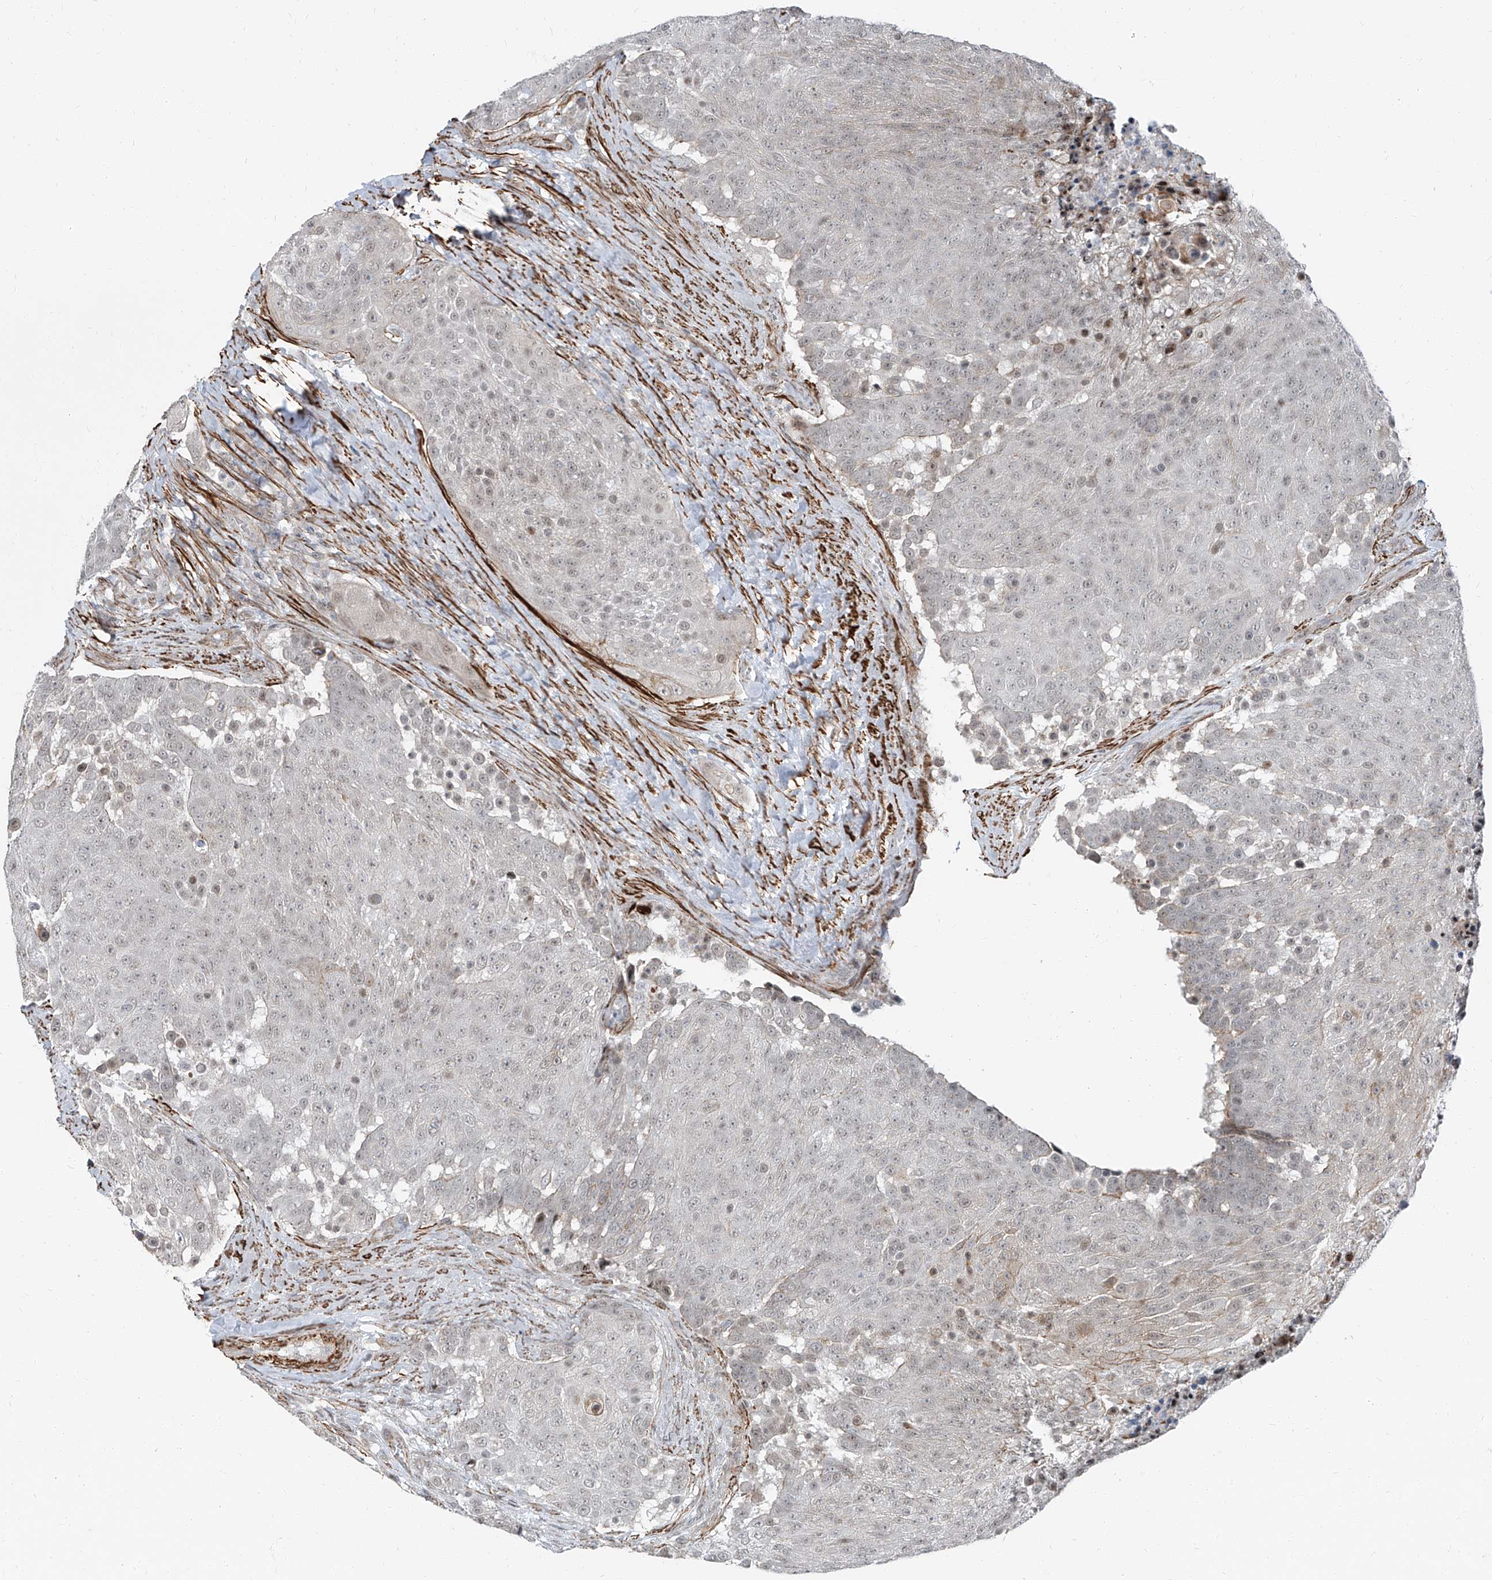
{"staining": {"intensity": "negative", "quantity": "none", "location": "none"}, "tissue": "urothelial cancer", "cell_type": "Tumor cells", "image_type": "cancer", "snomed": [{"axis": "morphology", "description": "Urothelial carcinoma, High grade"}, {"axis": "topography", "description": "Urinary bladder"}], "caption": "The image shows no significant staining in tumor cells of high-grade urothelial carcinoma.", "gene": "TXLNB", "patient": {"sex": "female", "age": 63}}